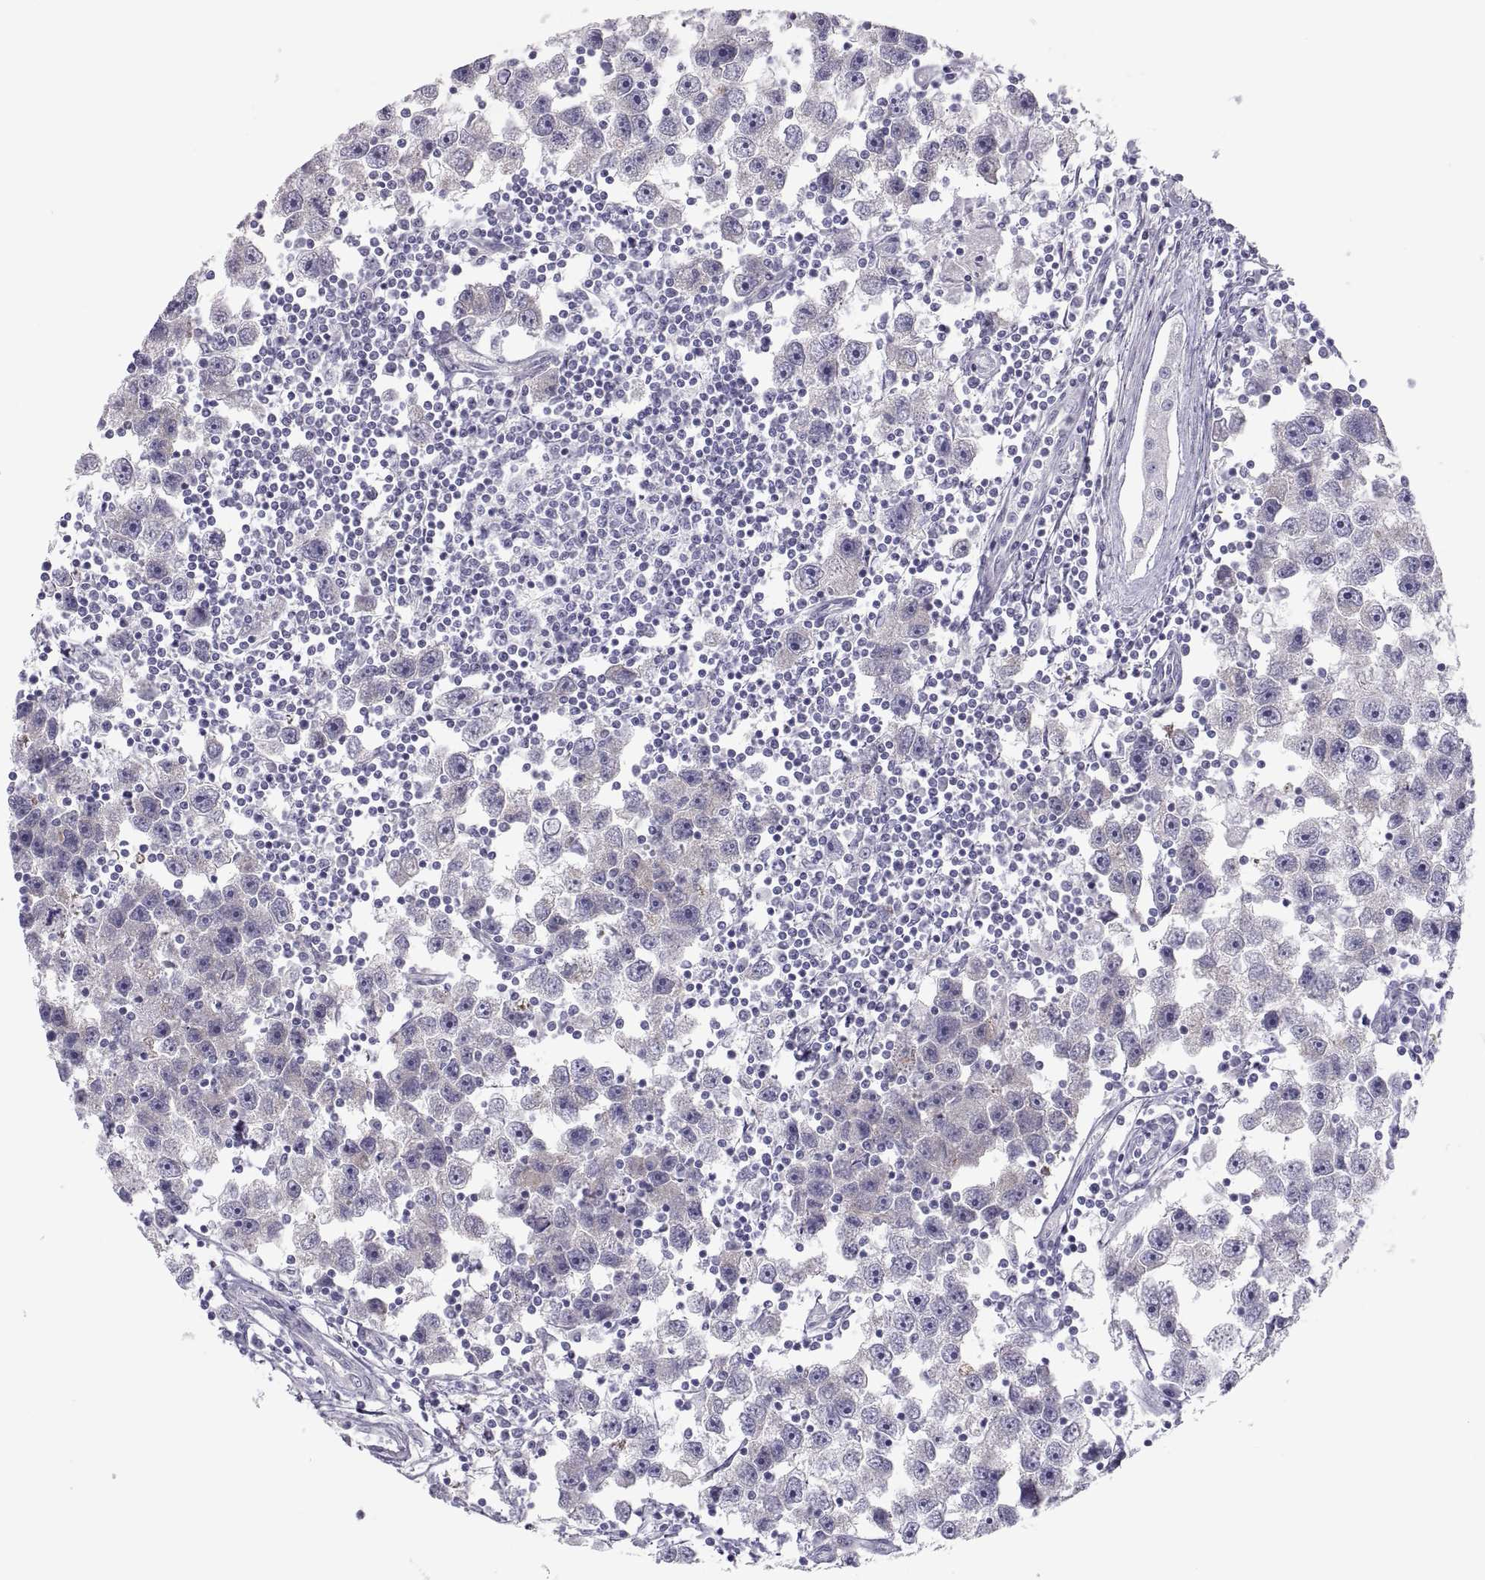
{"staining": {"intensity": "negative", "quantity": "none", "location": "none"}, "tissue": "testis cancer", "cell_type": "Tumor cells", "image_type": "cancer", "snomed": [{"axis": "morphology", "description": "Seminoma, NOS"}, {"axis": "topography", "description": "Testis"}], "caption": "This micrograph is of seminoma (testis) stained with IHC to label a protein in brown with the nuclei are counter-stained blue. There is no positivity in tumor cells.", "gene": "MAGEB2", "patient": {"sex": "male", "age": 30}}